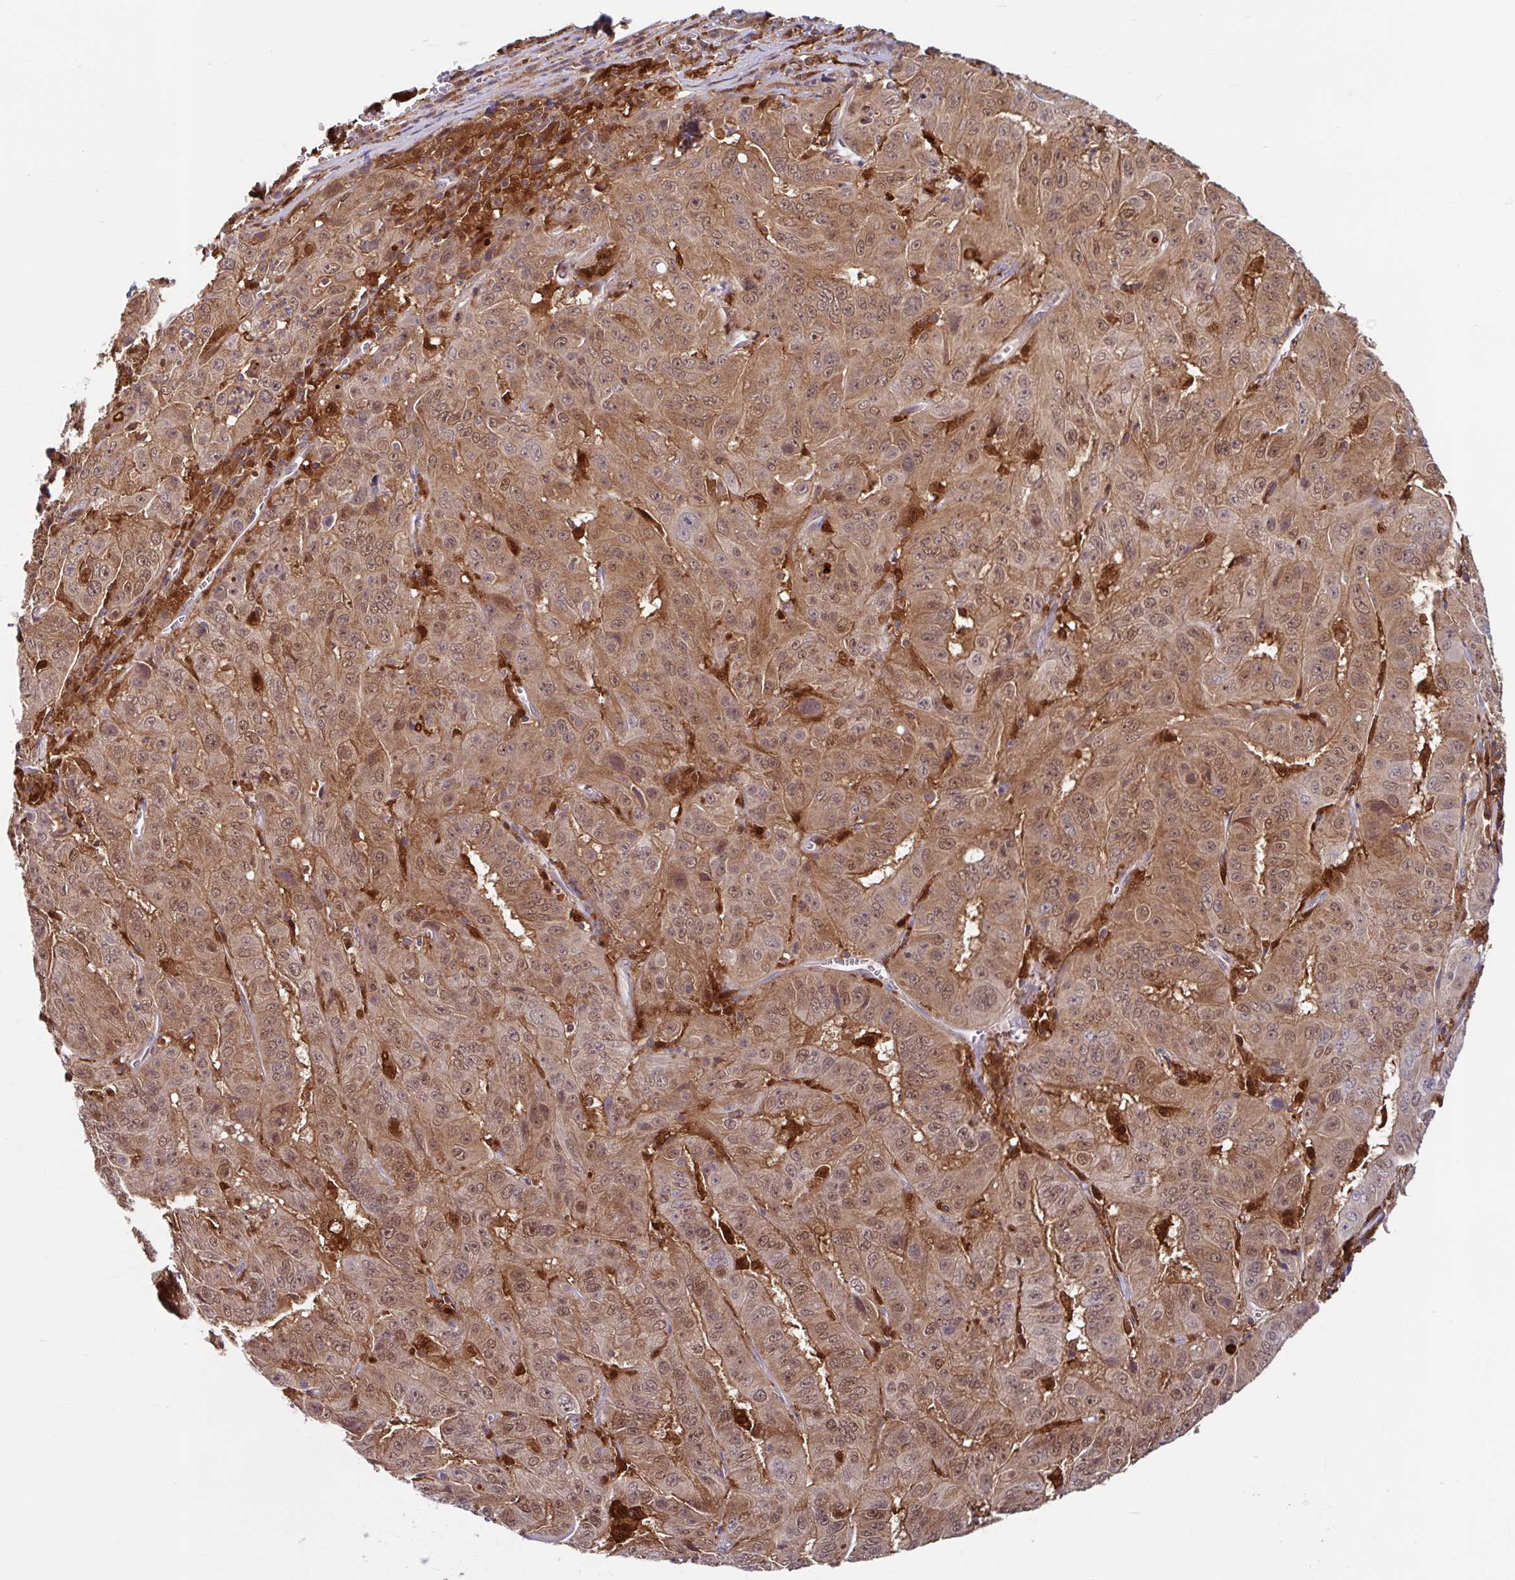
{"staining": {"intensity": "moderate", "quantity": "25%-75%", "location": "cytoplasmic/membranous,nuclear"}, "tissue": "pancreatic cancer", "cell_type": "Tumor cells", "image_type": "cancer", "snomed": [{"axis": "morphology", "description": "Adenocarcinoma, NOS"}, {"axis": "topography", "description": "Pancreas"}], "caption": "This photomicrograph exhibits pancreatic cancer stained with IHC to label a protein in brown. The cytoplasmic/membranous and nuclear of tumor cells show moderate positivity for the protein. Nuclei are counter-stained blue.", "gene": "BLVRA", "patient": {"sex": "male", "age": 63}}